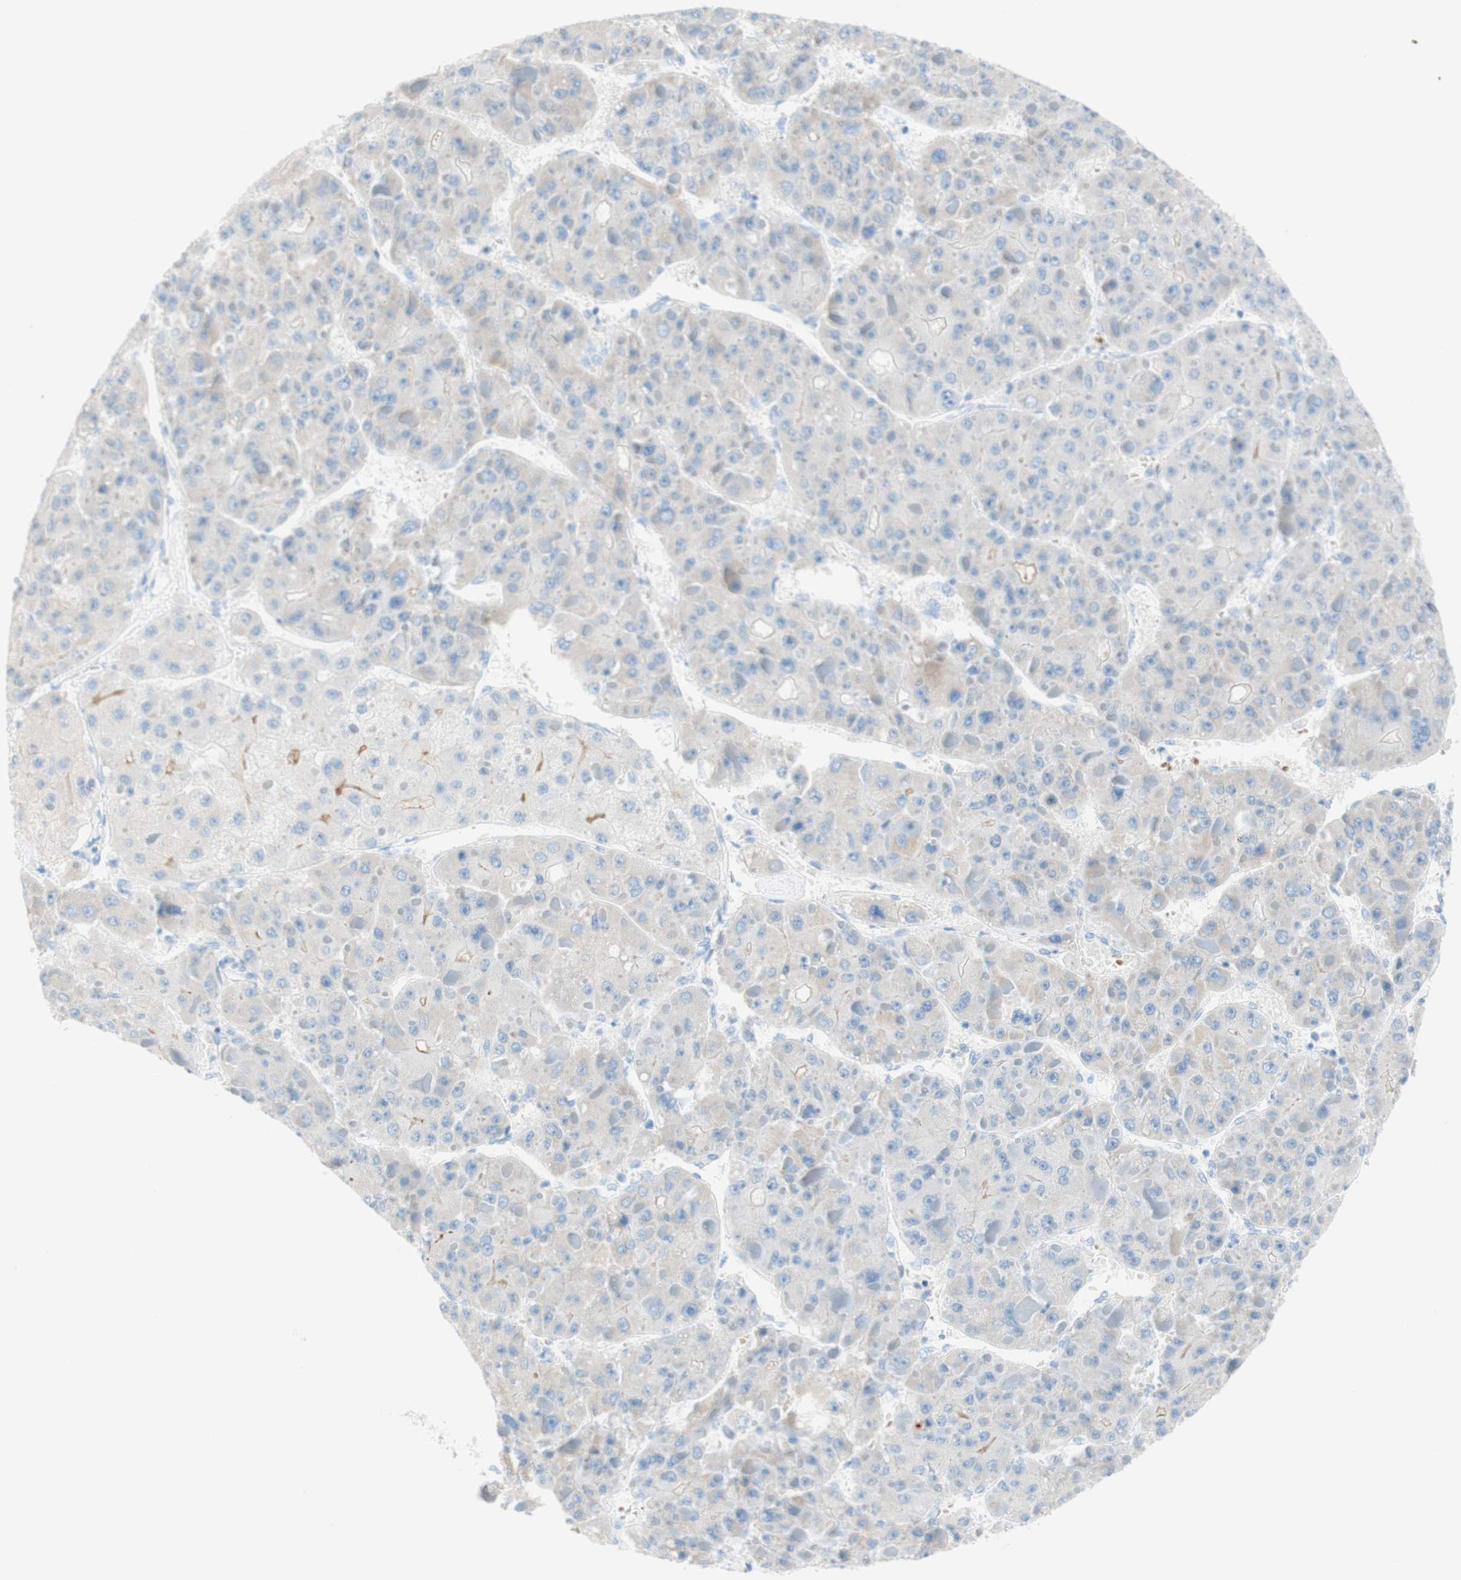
{"staining": {"intensity": "negative", "quantity": "none", "location": "none"}, "tissue": "liver cancer", "cell_type": "Tumor cells", "image_type": "cancer", "snomed": [{"axis": "morphology", "description": "Carcinoma, Hepatocellular, NOS"}, {"axis": "topography", "description": "Liver"}], "caption": "This micrograph is of hepatocellular carcinoma (liver) stained with immunohistochemistry (IHC) to label a protein in brown with the nuclei are counter-stained blue. There is no positivity in tumor cells.", "gene": "CEACAM1", "patient": {"sex": "female", "age": 73}}